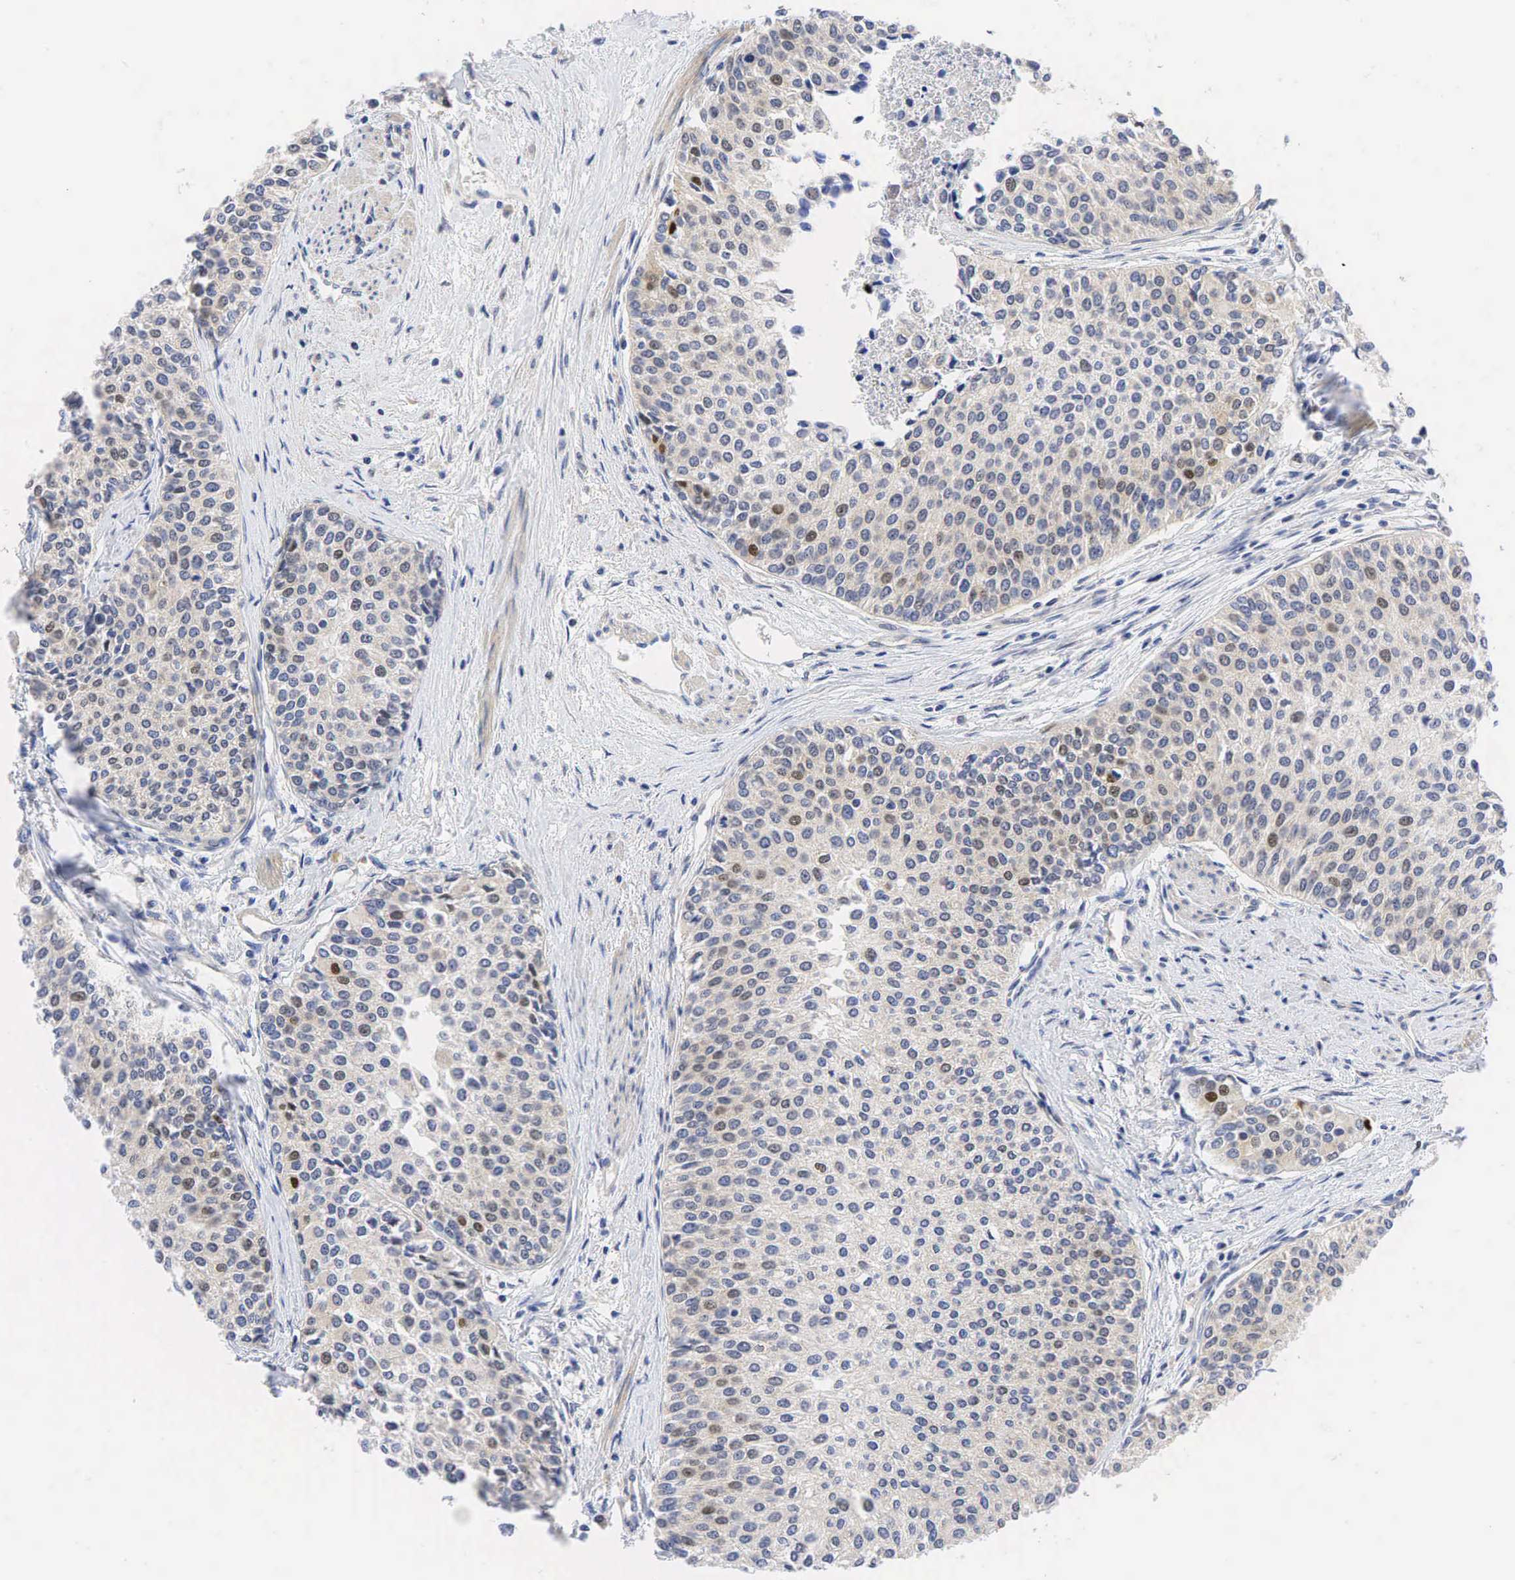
{"staining": {"intensity": "moderate", "quantity": "<25%", "location": "nuclear"}, "tissue": "urothelial cancer", "cell_type": "Tumor cells", "image_type": "cancer", "snomed": [{"axis": "morphology", "description": "Urothelial carcinoma, Low grade"}, {"axis": "topography", "description": "Urinary bladder"}], "caption": "Brown immunohistochemical staining in urothelial carcinoma (low-grade) shows moderate nuclear staining in approximately <25% of tumor cells.", "gene": "CCND1", "patient": {"sex": "female", "age": 73}}